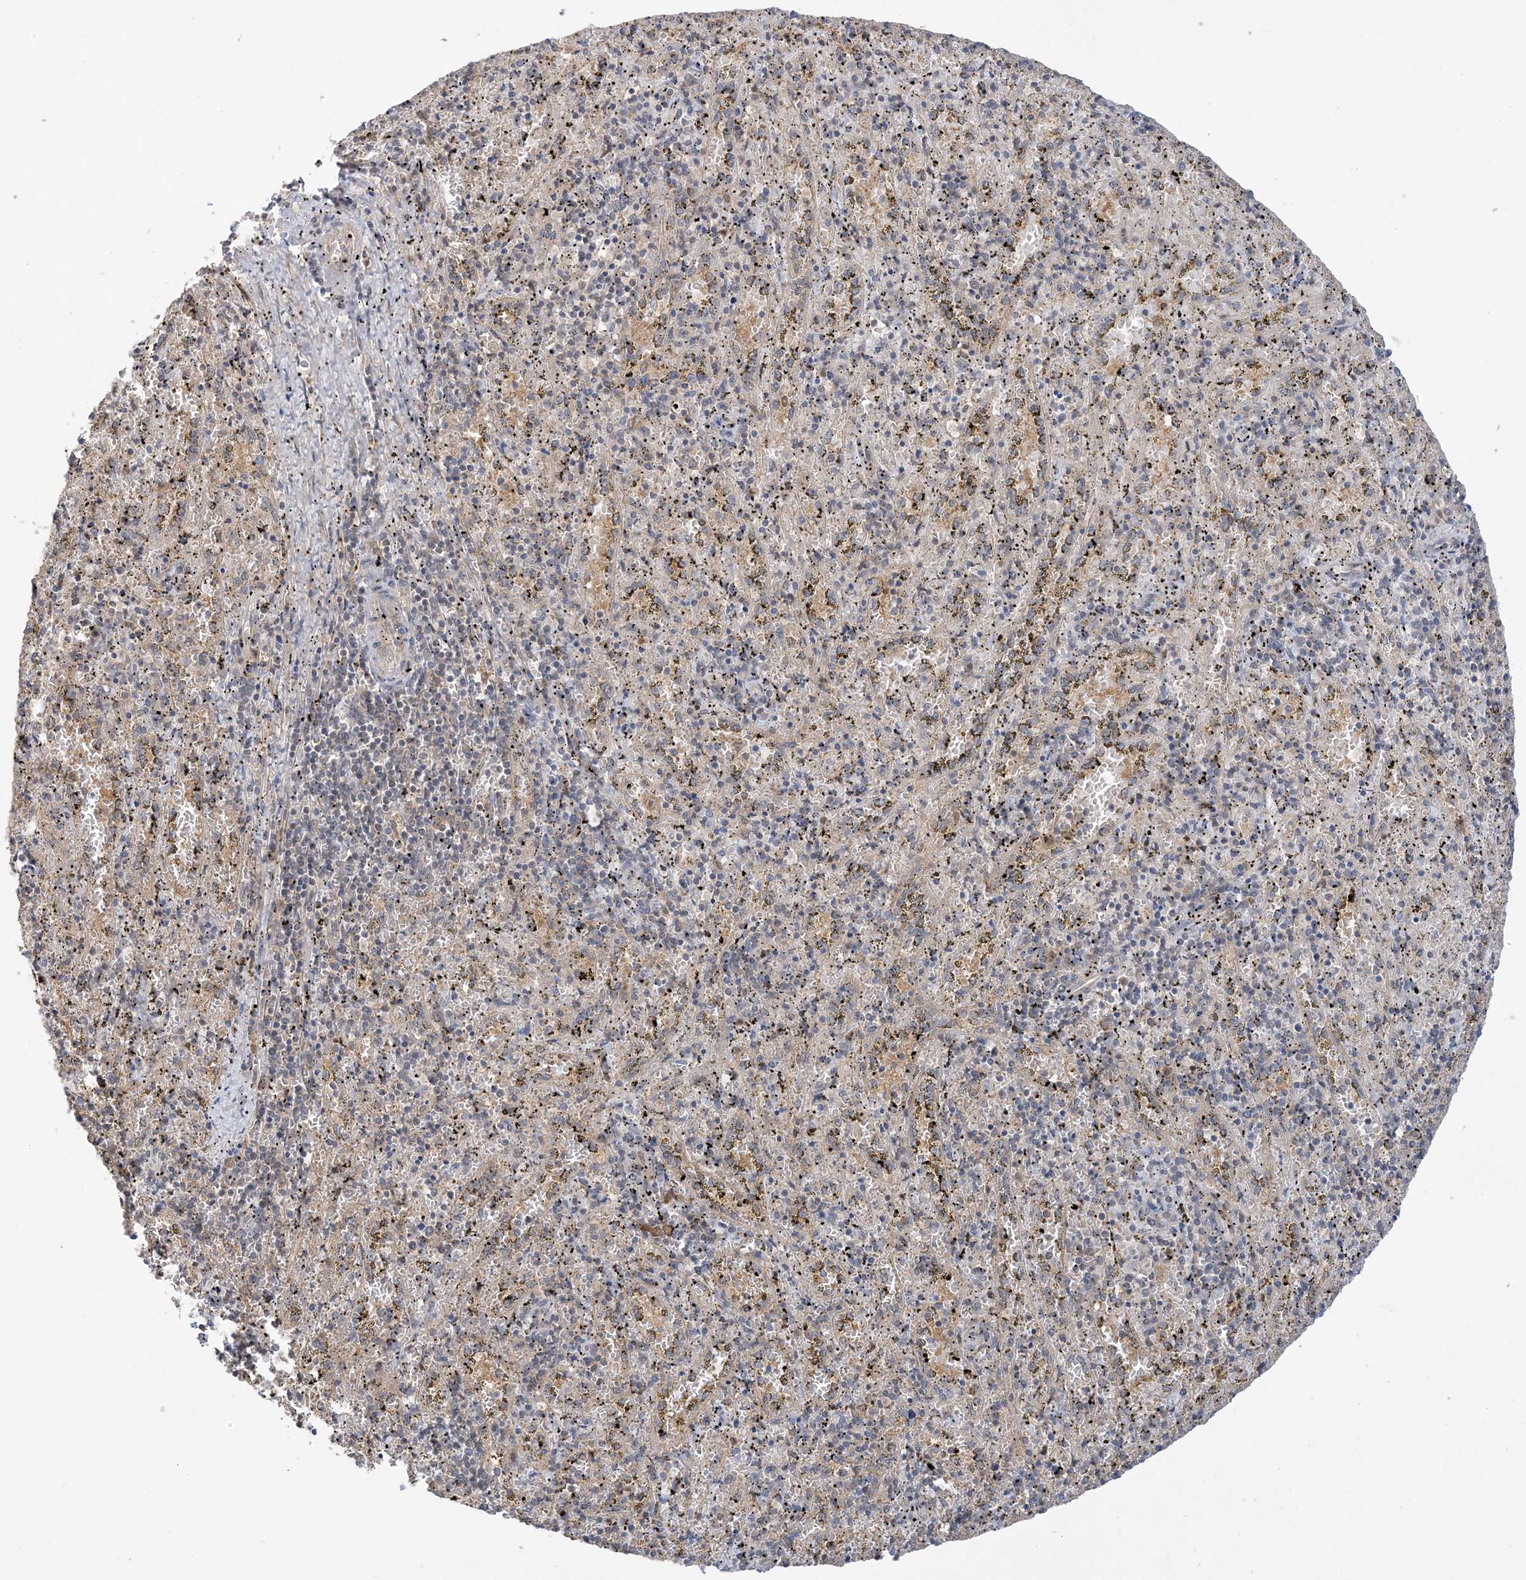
{"staining": {"intensity": "negative", "quantity": "none", "location": "none"}, "tissue": "spleen", "cell_type": "Cells in red pulp", "image_type": "normal", "snomed": [{"axis": "morphology", "description": "Normal tissue, NOS"}, {"axis": "topography", "description": "Spleen"}], "caption": "Immunohistochemical staining of unremarkable spleen shows no significant positivity in cells in red pulp. Nuclei are stained in blue.", "gene": "WDR26", "patient": {"sex": "male", "age": 11}}